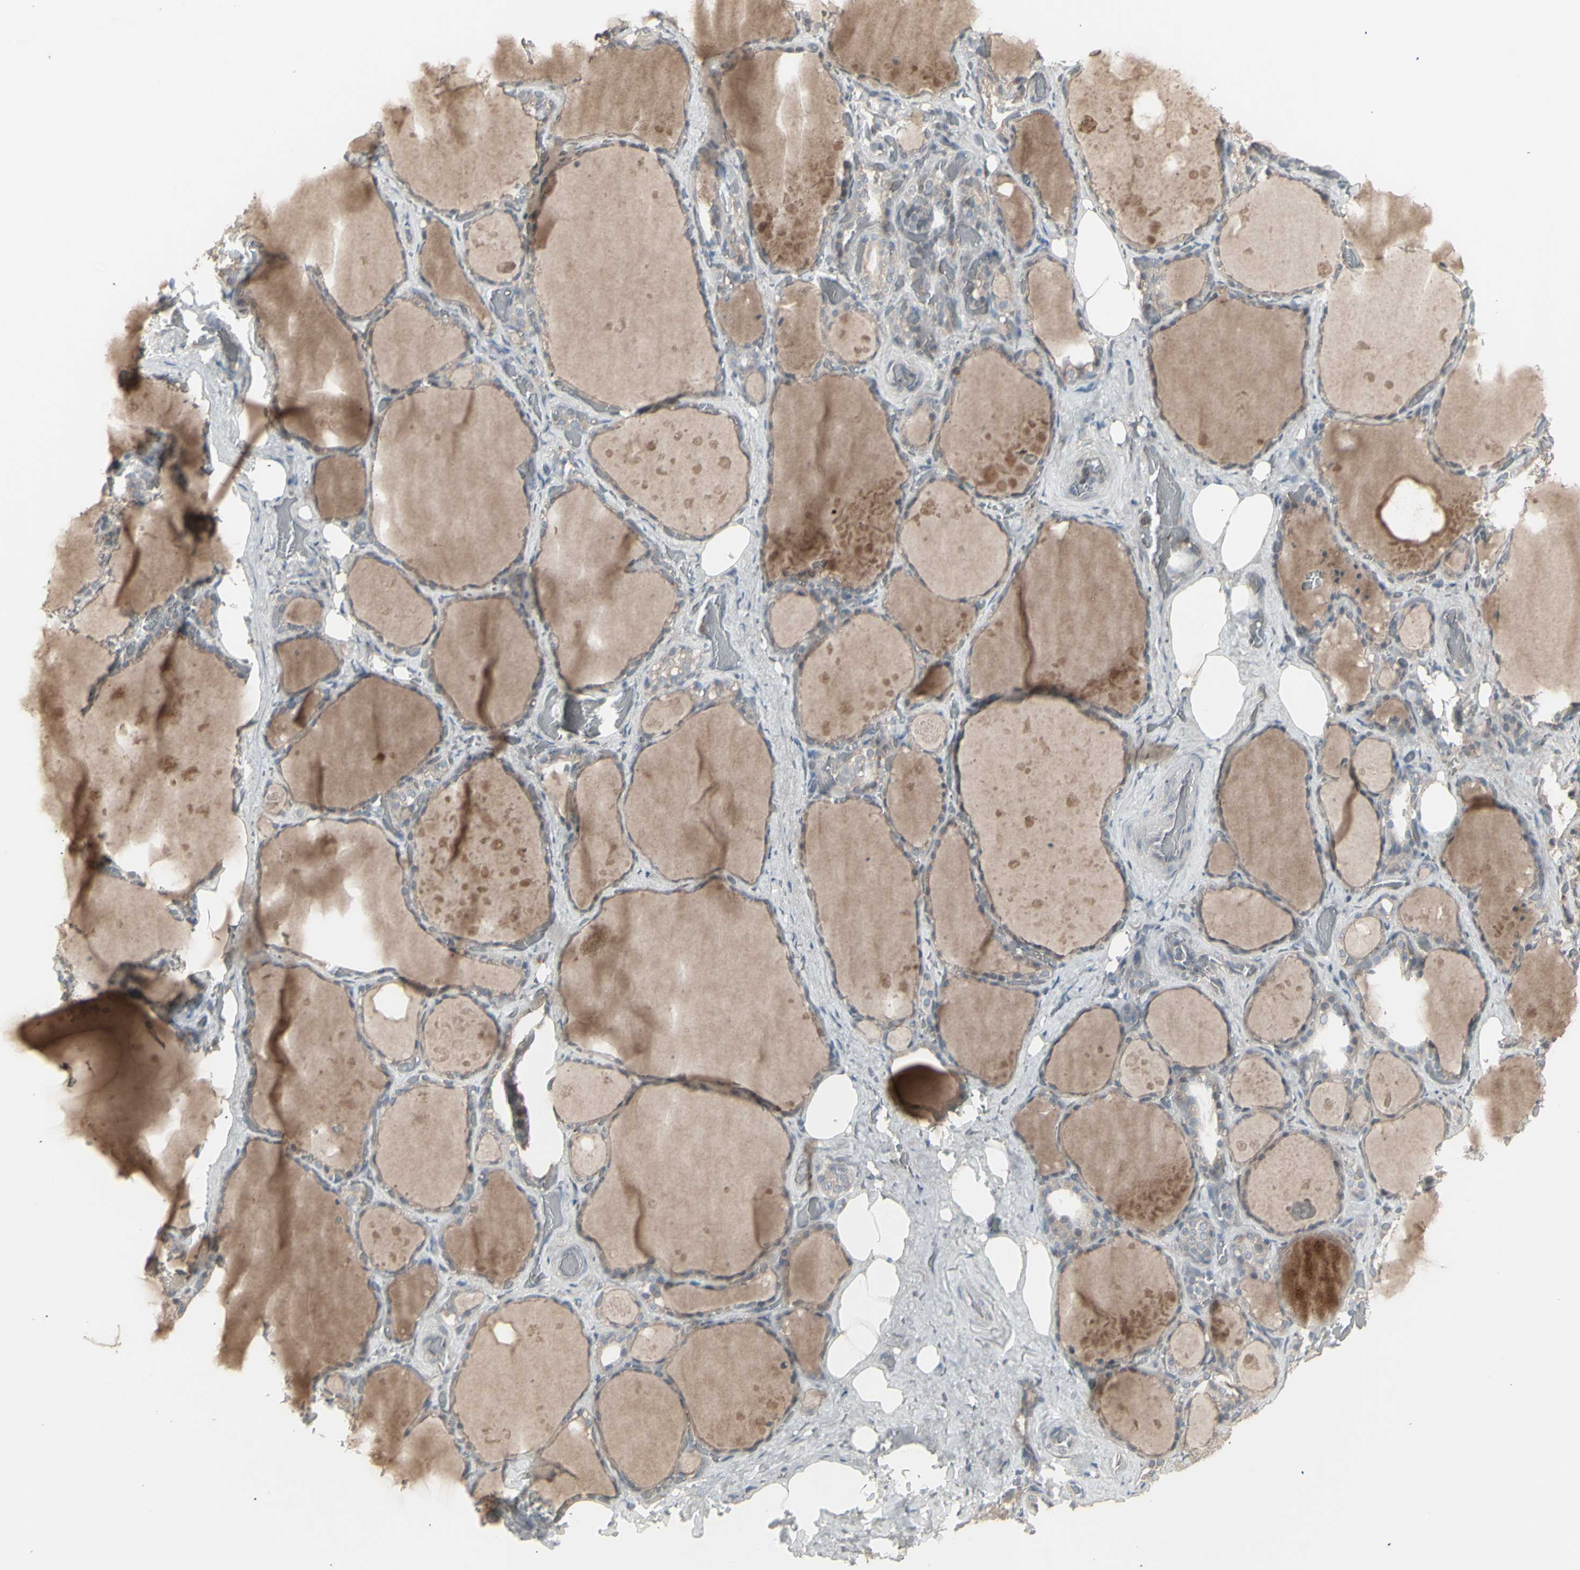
{"staining": {"intensity": "negative", "quantity": "none", "location": "none"}, "tissue": "thyroid gland", "cell_type": "Glandular cells", "image_type": "normal", "snomed": [{"axis": "morphology", "description": "Normal tissue, NOS"}, {"axis": "topography", "description": "Thyroid gland"}], "caption": "The immunohistochemistry (IHC) histopathology image has no significant expression in glandular cells of thyroid gland. The staining was performed using DAB to visualize the protein expression in brown, while the nuclei were stained in blue with hematoxylin (Magnification: 20x).", "gene": "CSK", "patient": {"sex": "male", "age": 61}}